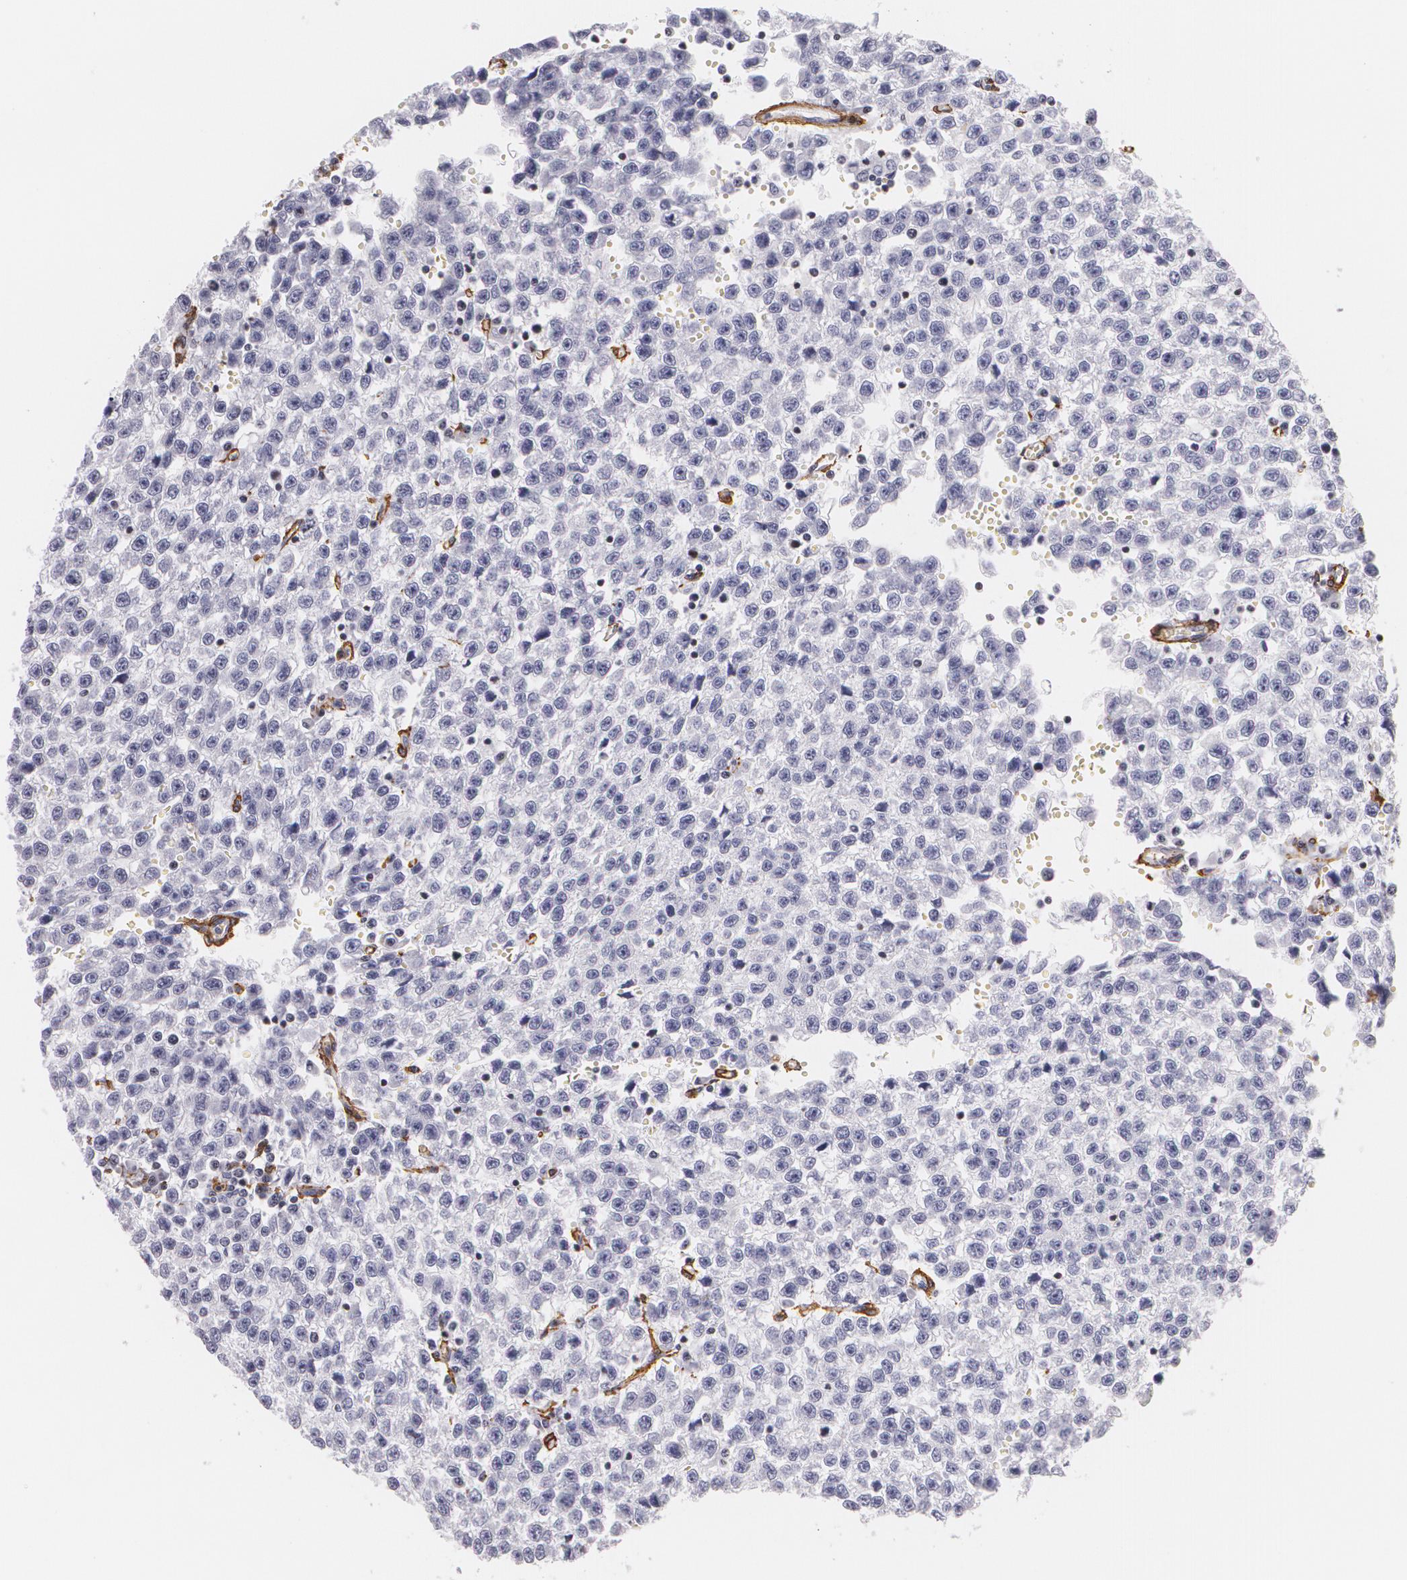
{"staining": {"intensity": "negative", "quantity": "none", "location": "none"}, "tissue": "testis cancer", "cell_type": "Tumor cells", "image_type": "cancer", "snomed": [{"axis": "morphology", "description": "Seminoma, NOS"}, {"axis": "topography", "description": "Testis"}], "caption": "IHC of testis cancer shows no staining in tumor cells. The staining was performed using DAB (3,3'-diaminobenzidine) to visualize the protein expression in brown, while the nuclei were stained in blue with hematoxylin (Magnification: 20x).", "gene": "VAMP1", "patient": {"sex": "male", "age": 35}}